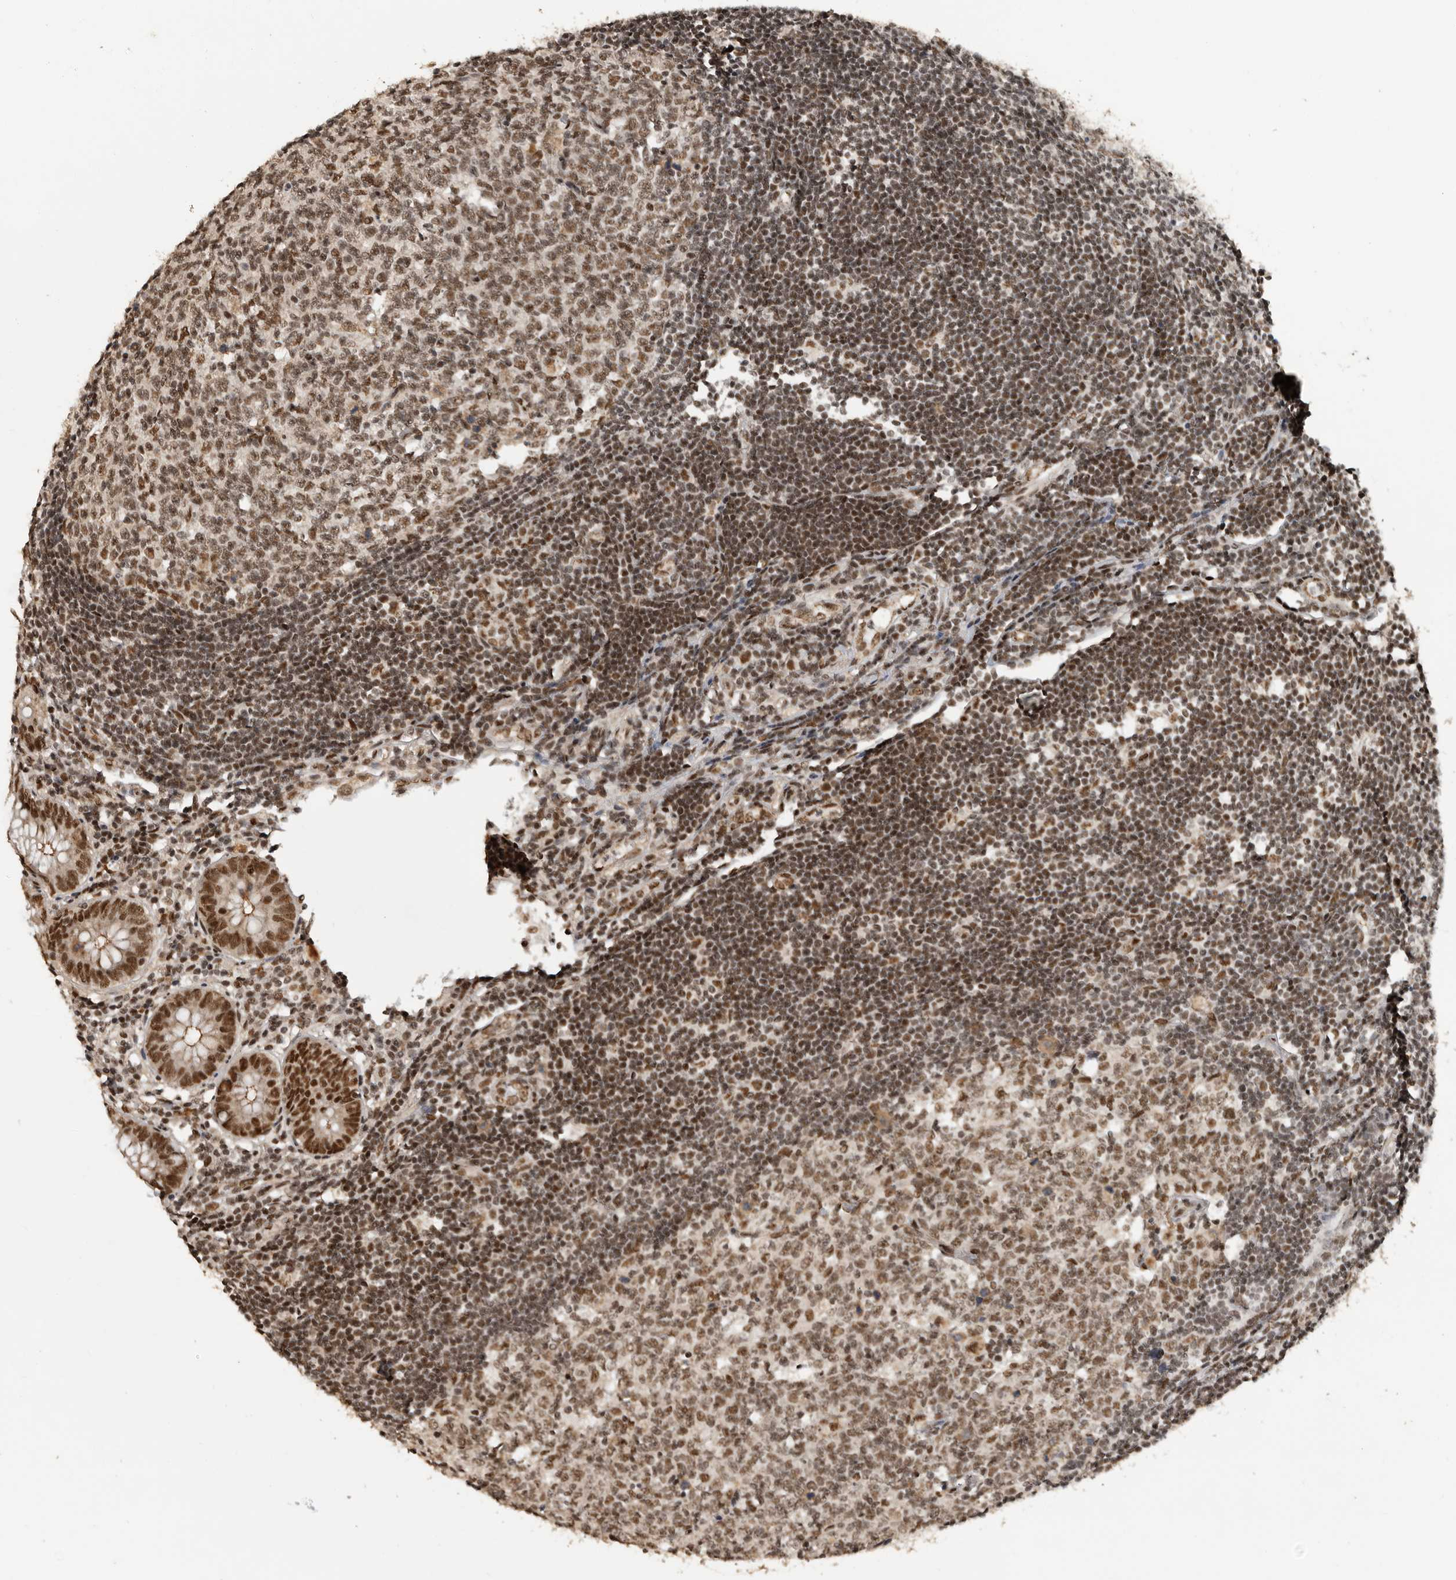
{"staining": {"intensity": "strong", "quantity": ">75%", "location": "nuclear"}, "tissue": "appendix", "cell_type": "Glandular cells", "image_type": "normal", "snomed": [{"axis": "morphology", "description": "Normal tissue, NOS"}, {"axis": "topography", "description": "Appendix"}], "caption": "Strong nuclear expression is identified in approximately >75% of glandular cells in benign appendix. (DAB = brown stain, brightfield microscopy at high magnification).", "gene": "CBLL1", "patient": {"sex": "female", "age": 54}}